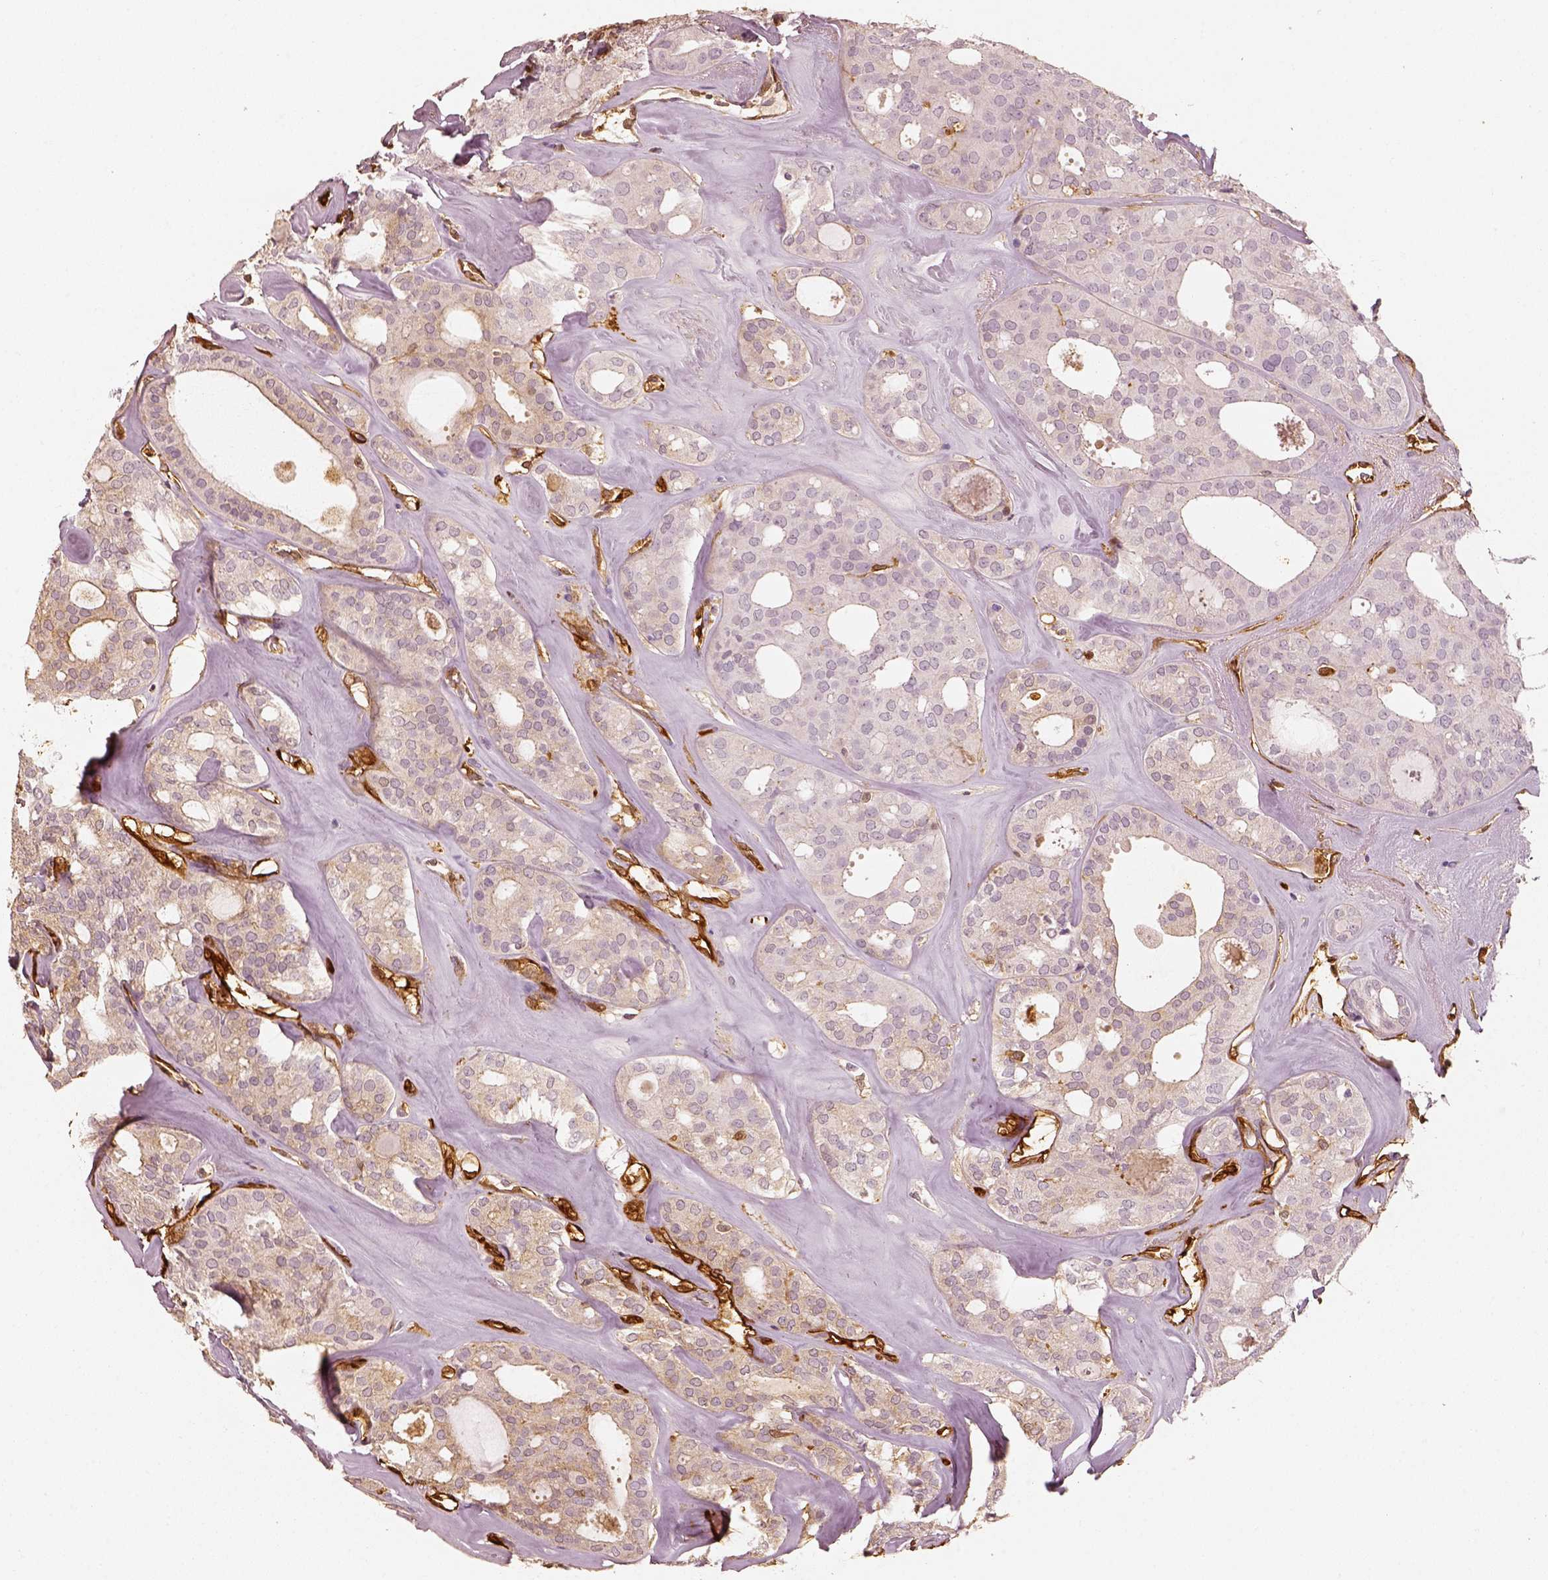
{"staining": {"intensity": "negative", "quantity": "none", "location": "none"}, "tissue": "thyroid cancer", "cell_type": "Tumor cells", "image_type": "cancer", "snomed": [{"axis": "morphology", "description": "Follicular adenoma carcinoma, NOS"}, {"axis": "topography", "description": "Thyroid gland"}], "caption": "Tumor cells are negative for protein expression in human follicular adenoma carcinoma (thyroid).", "gene": "FSCN1", "patient": {"sex": "male", "age": 75}}